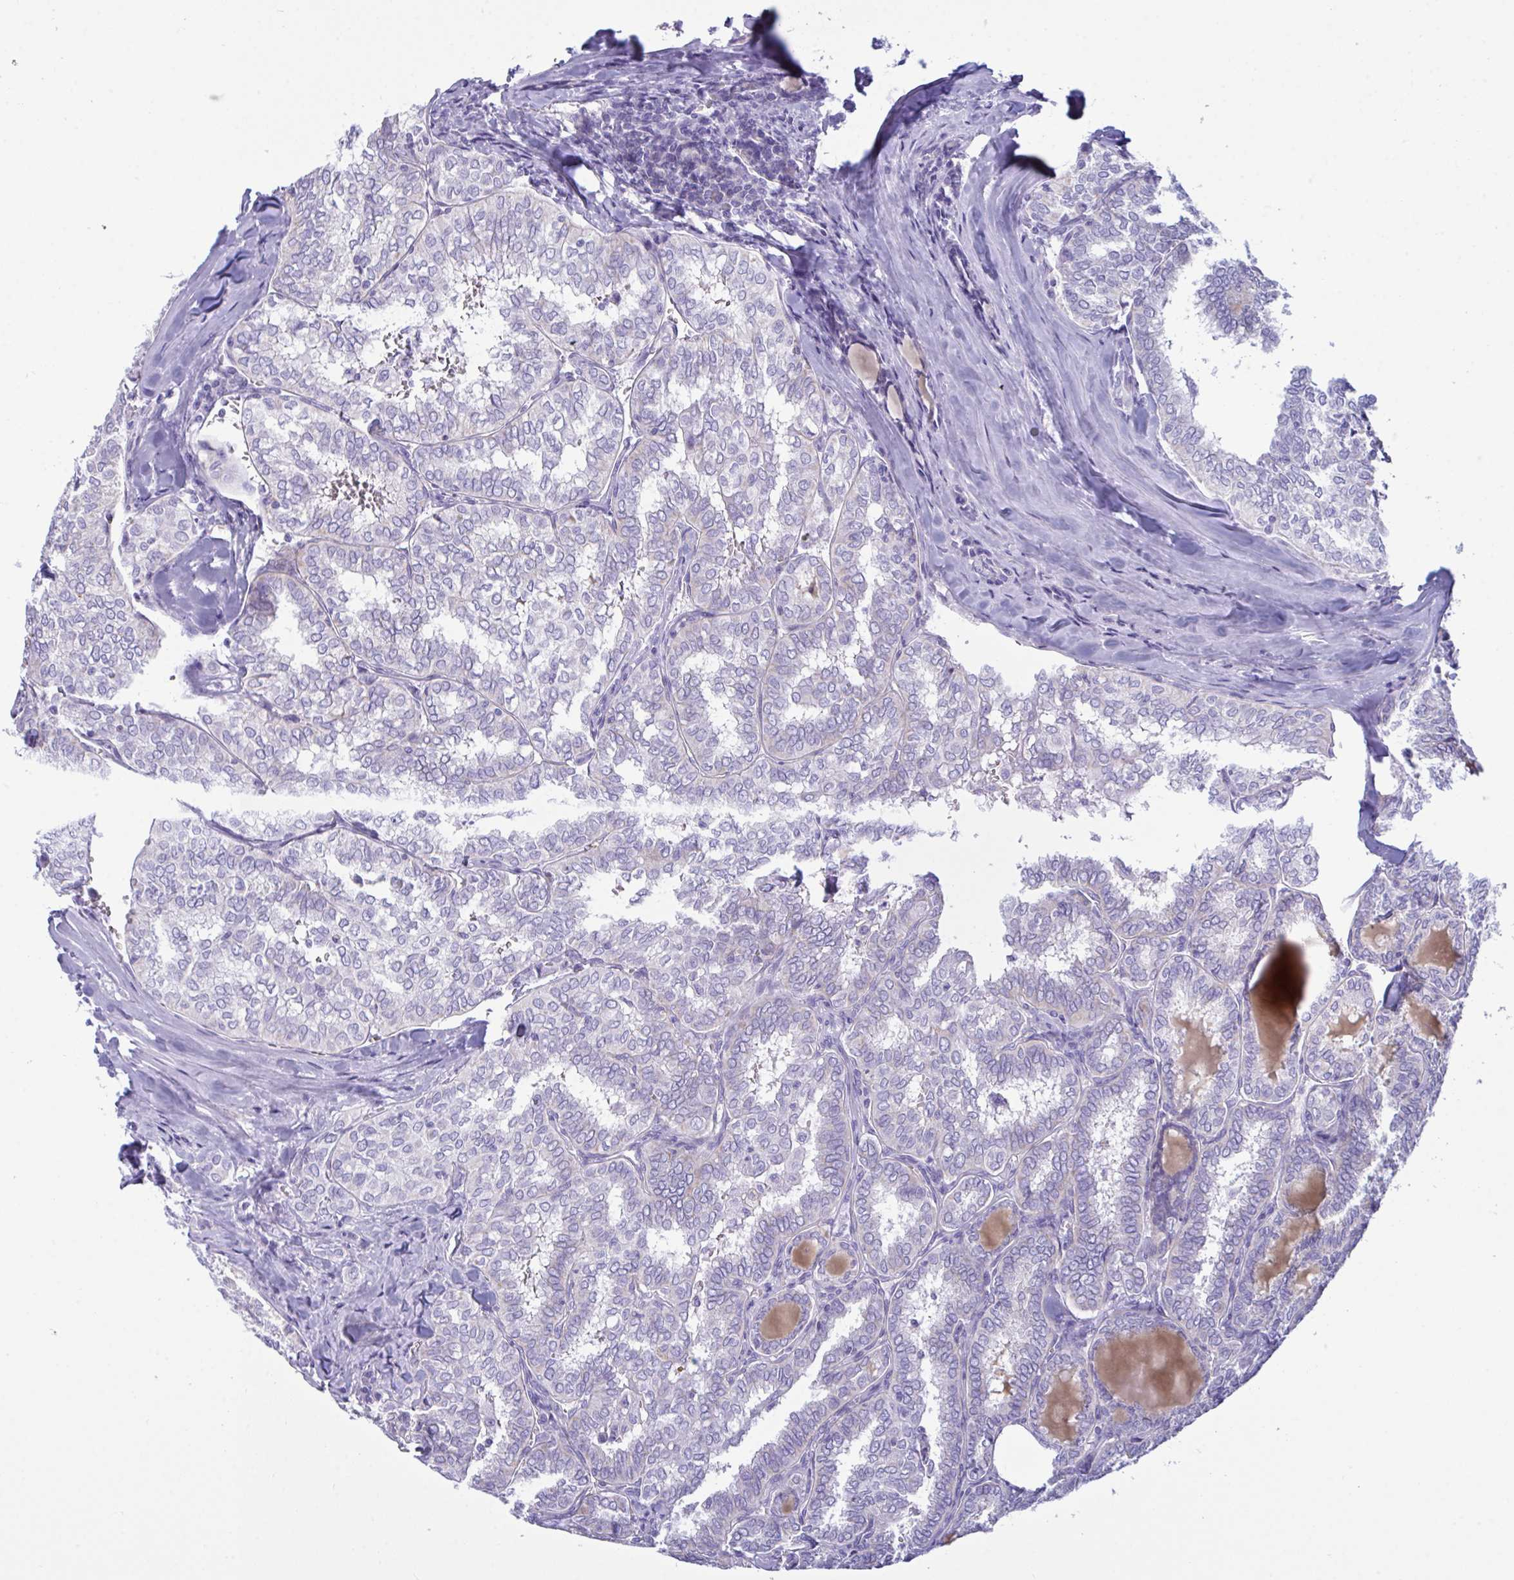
{"staining": {"intensity": "negative", "quantity": "none", "location": "none"}, "tissue": "thyroid cancer", "cell_type": "Tumor cells", "image_type": "cancer", "snomed": [{"axis": "morphology", "description": "Papillary adenocarcinoma, NOS"}, {"axis": "topography", "description": "Thyroid gland"}], "caption": "Histopathology image shows no protein positivity in tumor cells of thyroid papillary adenocarcinoma tissue.", "gene": "BBS1", "patient": {"sex": "female", "age": 30}}